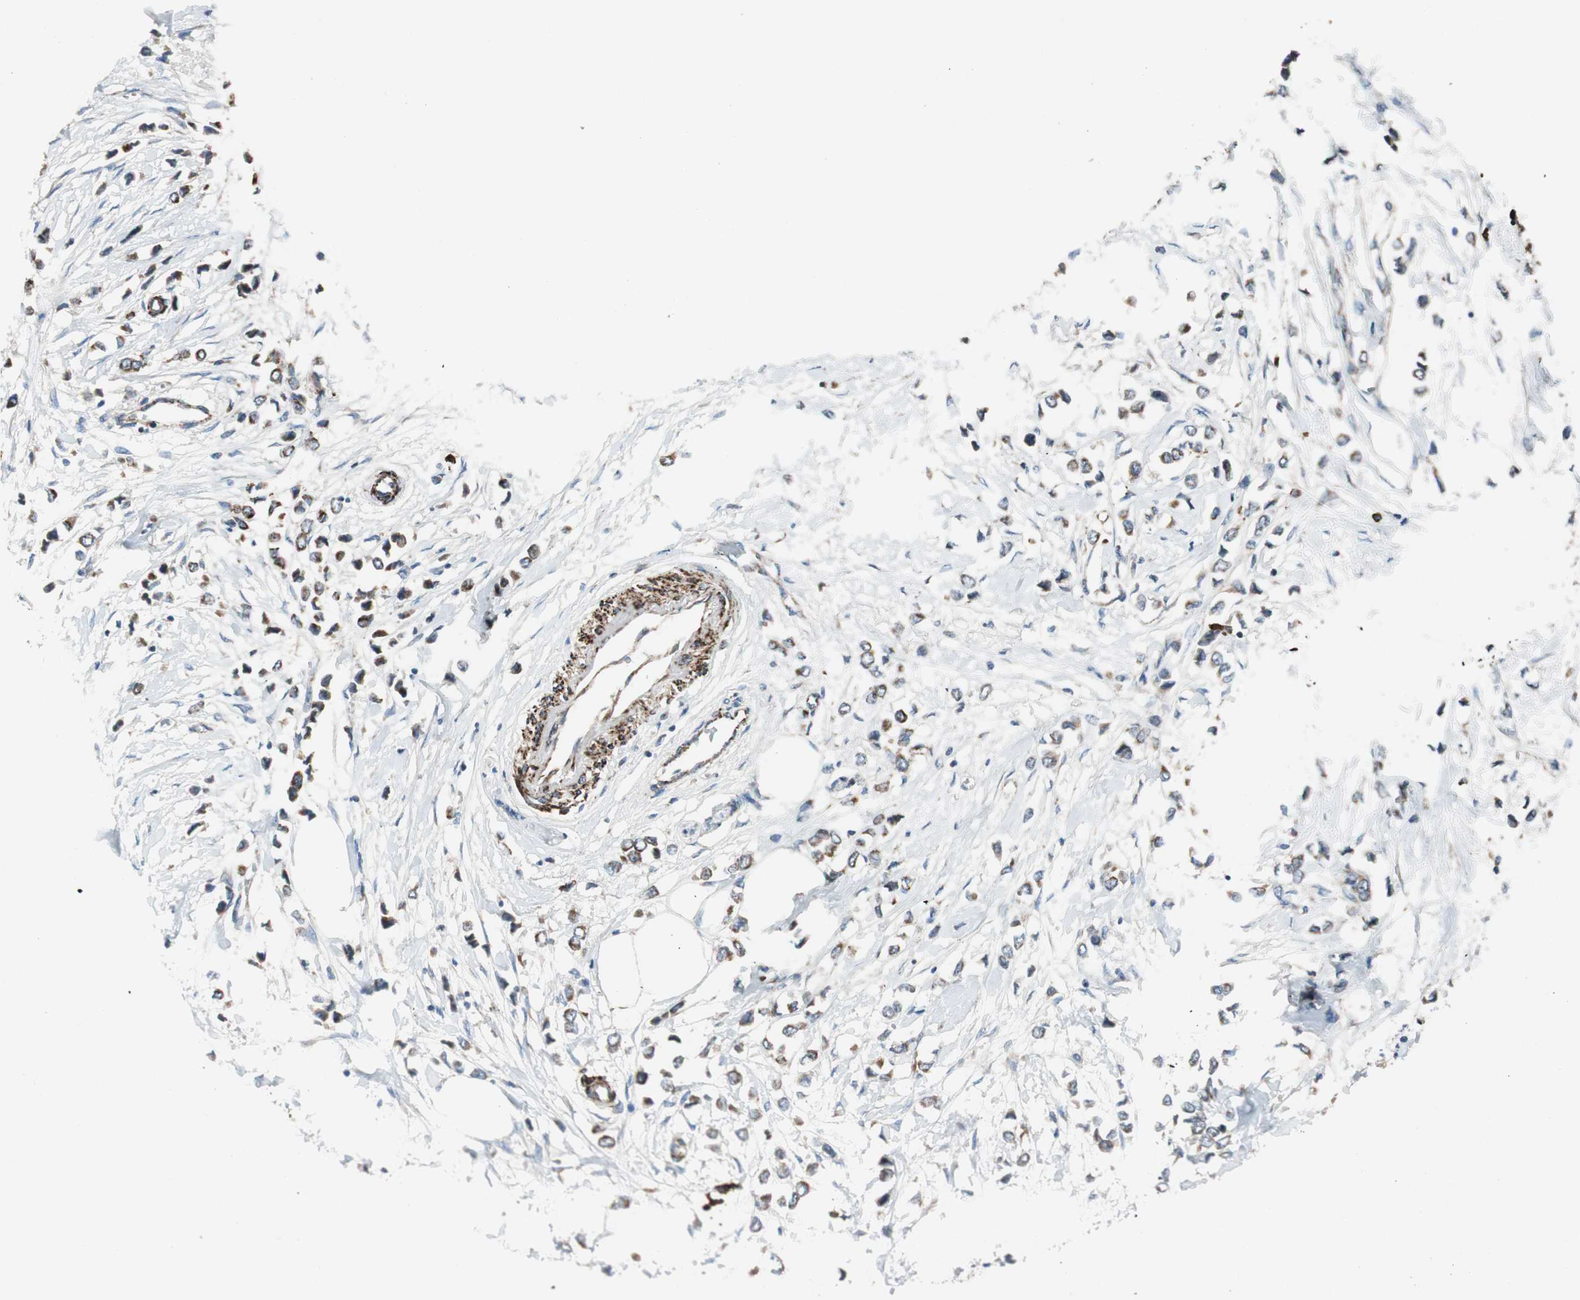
{"staining": {"intensity": "moderate", "quantity": ">75%", "location": "cytoplasmic/membranous"}, "tissue": "breast cancer", "cell_type": "Tumor cells", "image_type": "cancer", "snomed": [{"axis": "morphology", "description": "Lobular carcinoma"}, {"axis": "topography", "description": "Breast"}], "caption": "This is an image of IHC staining of lobular carcinoma (breast), which shows moderate positivity in the cytoplasmic/membranous of tumor cells.", "gene": "AKAP1", "patient": {"sex": "female", "age": 51}}